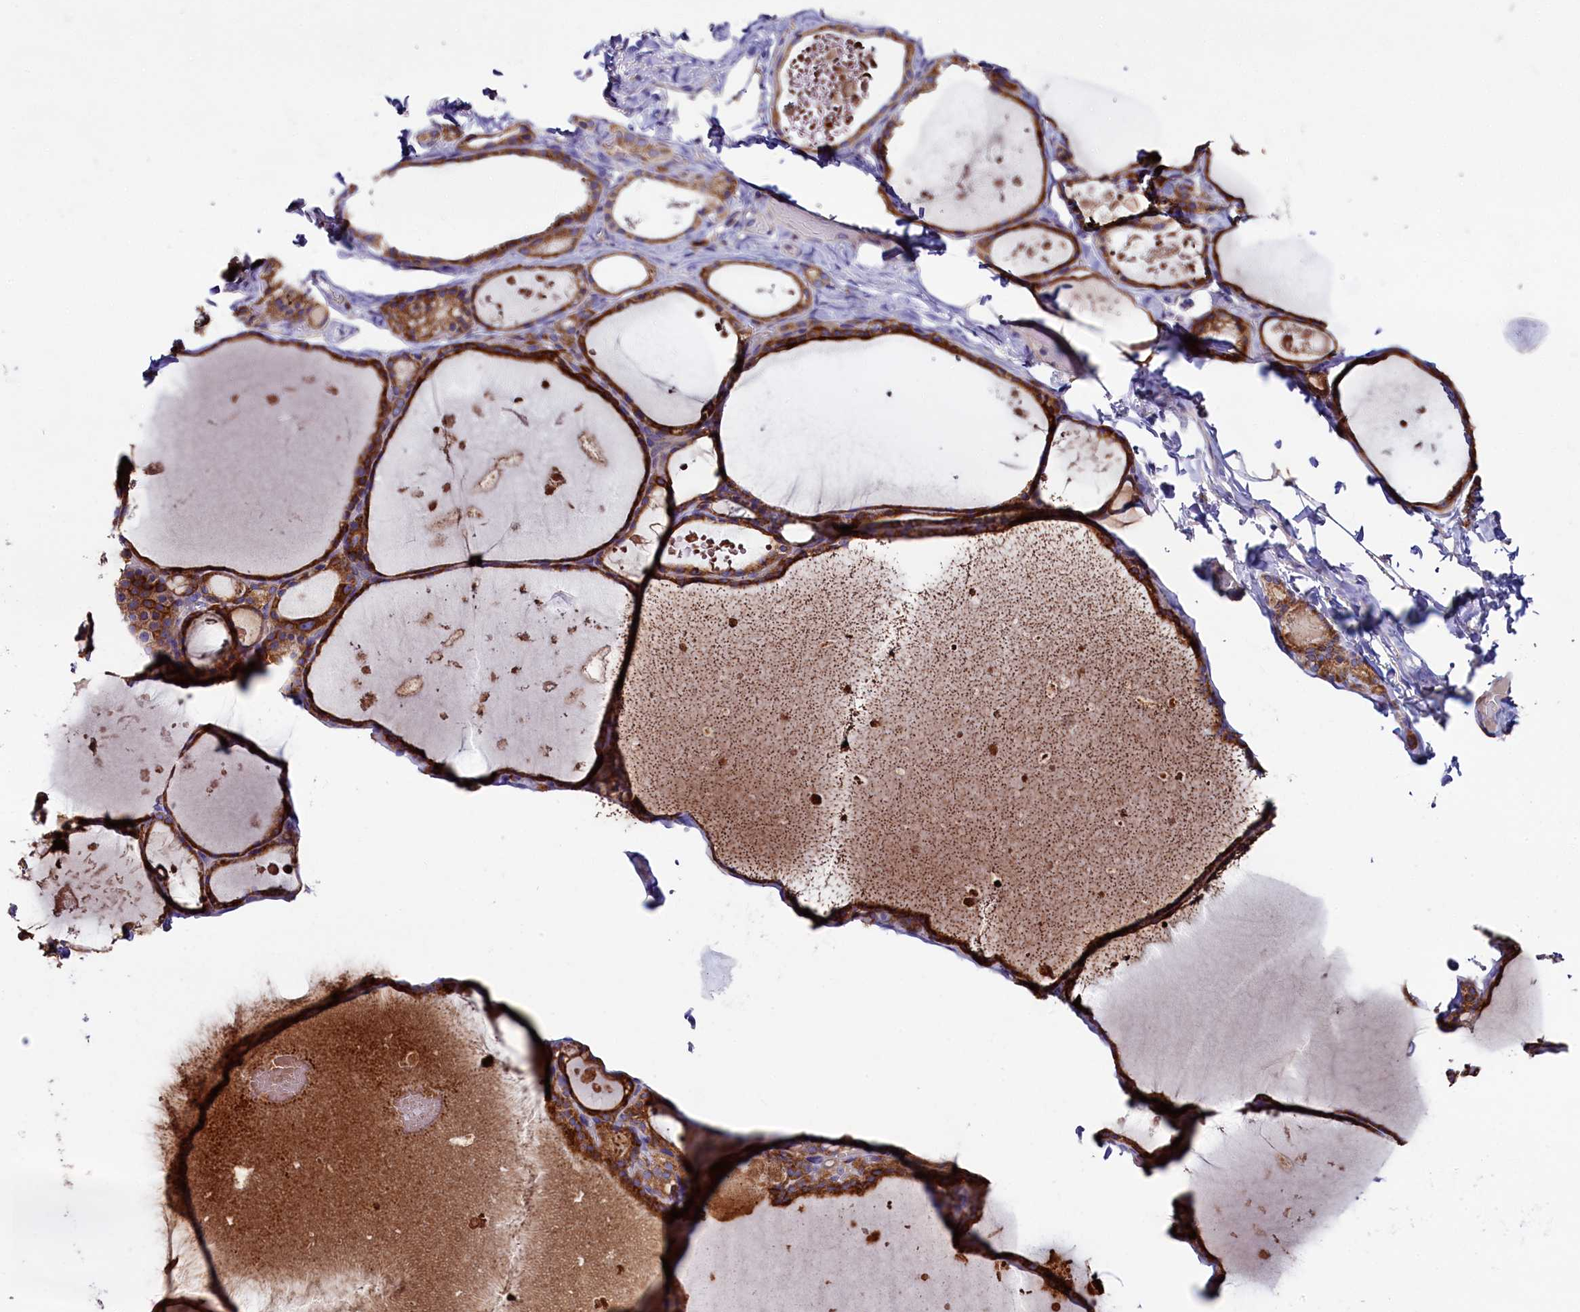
{"staining": {"intensity": "moderate", "quantity": ">75%", "location": "cytoplasmic/membranous"}, "tissue": "thyroid gland", "cell_type": "Glandular cells", "image_type": "normal", "snomed": [{"axis": "morphology", "description": "Normal tissue, NOS"}, {"axis": "topography", "description": "Thyroid gland"}], "caption": "Approximately >75% of glandular cells in normal thyroid gland demonstrate moderate cytoplasmic/membranous protein expression as visualized by brown immunohistochemical staining.", "gene": "ZSWIM1", "patient": {"sex": "male", "age": 56}}